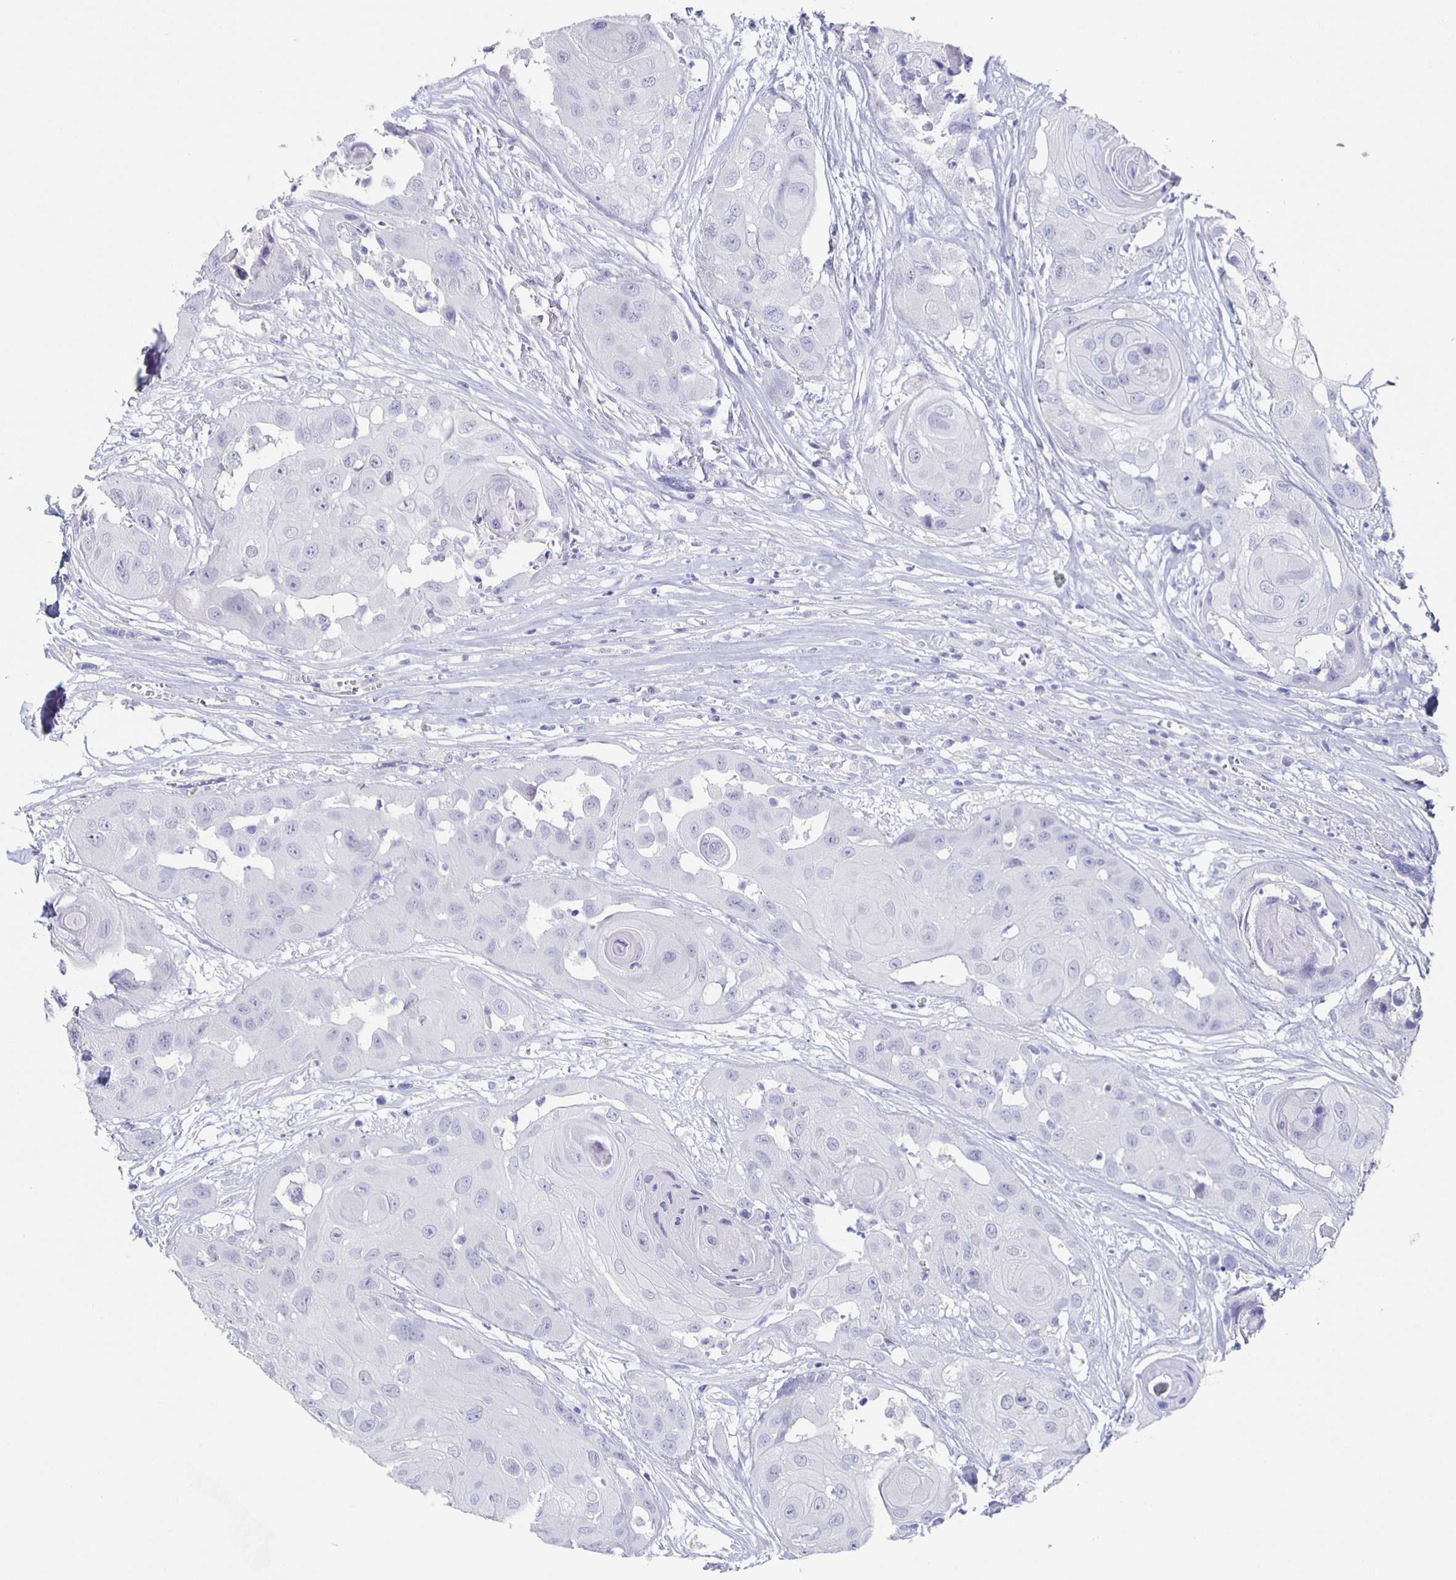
{"staining": {"intensity": "negative", "quantity": "none", "location": "none"}, "tissue": "head and neck cancer", "cell_type": "Tumor cells", "image_type": "cancer", "snomed": [{"axis": "morphology", "description": "Squamous cell carcinoma, NOS"}, {"axis": "topography", "description": "Head-Neck"}], "caption": "This is an immunohistochemistry (IHC) image of head and neck squamous cell carcinoma. There is no positivity in tumor cells.", "gene": "SLC34A2", "patient": {"sex": "male", "age": 83}}